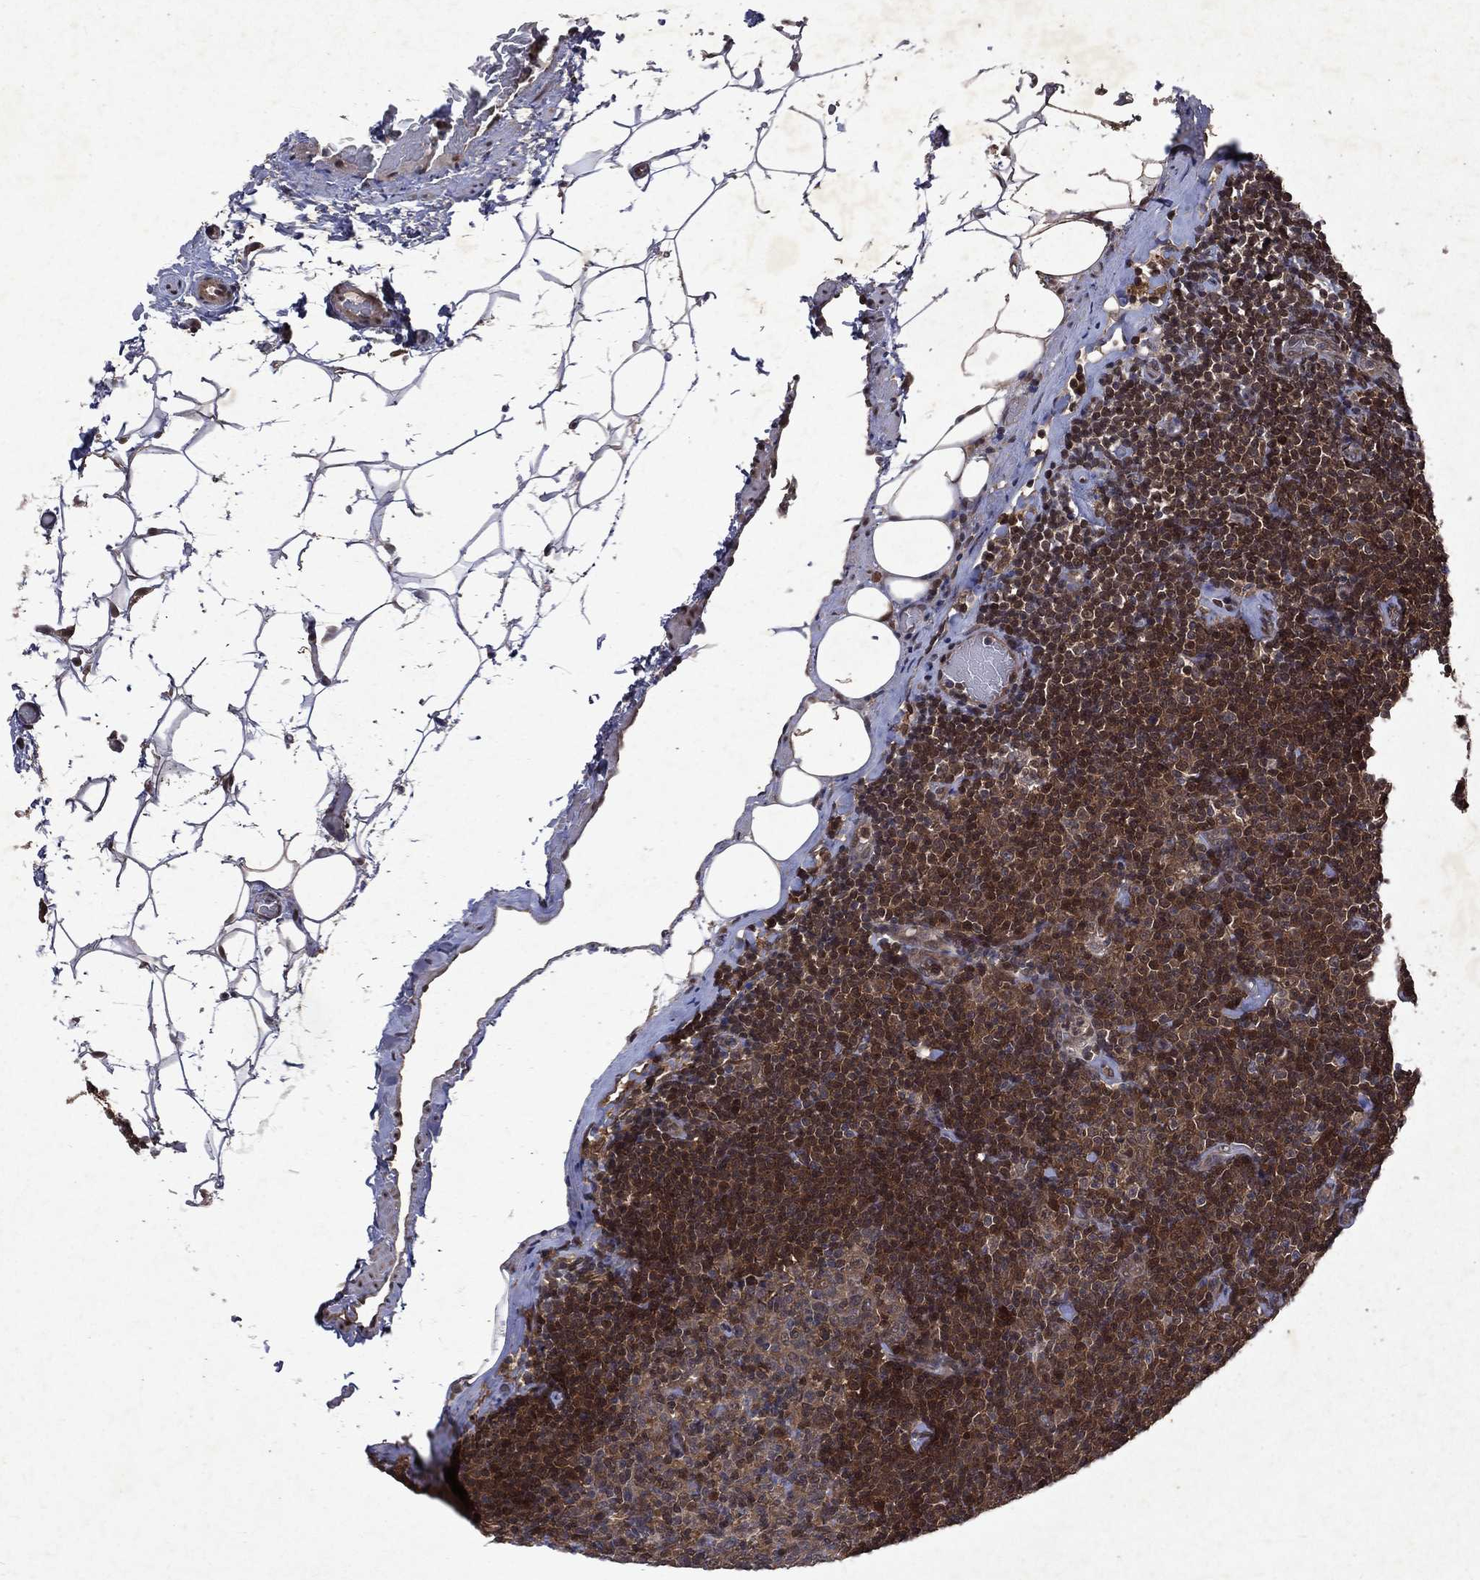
{"staining": {"intensity": "moderate", "quantity": ">75%", "location": "cytoplasmic/membranous"}, "tissue": "lymphoma", "cell_type": "Tumor cells", "image_type": "cancer", "snomed": [{"axis": "morphology", "description": "Malignant lymphoma, non-Hodgkin's type, Low grade"}, {"axis": "topography", "description": "Lymph node"}], "caption": "Immunohistochemical staining of human malignant lymphoma, non-Hodgkin's type (low-grade) exhibits medium levels of moderate cytoplasmic/membranous expression in approximately >75% of tumor cells.", "gene": "MTAP", "patient": {"sex": "male", "age": 81}}